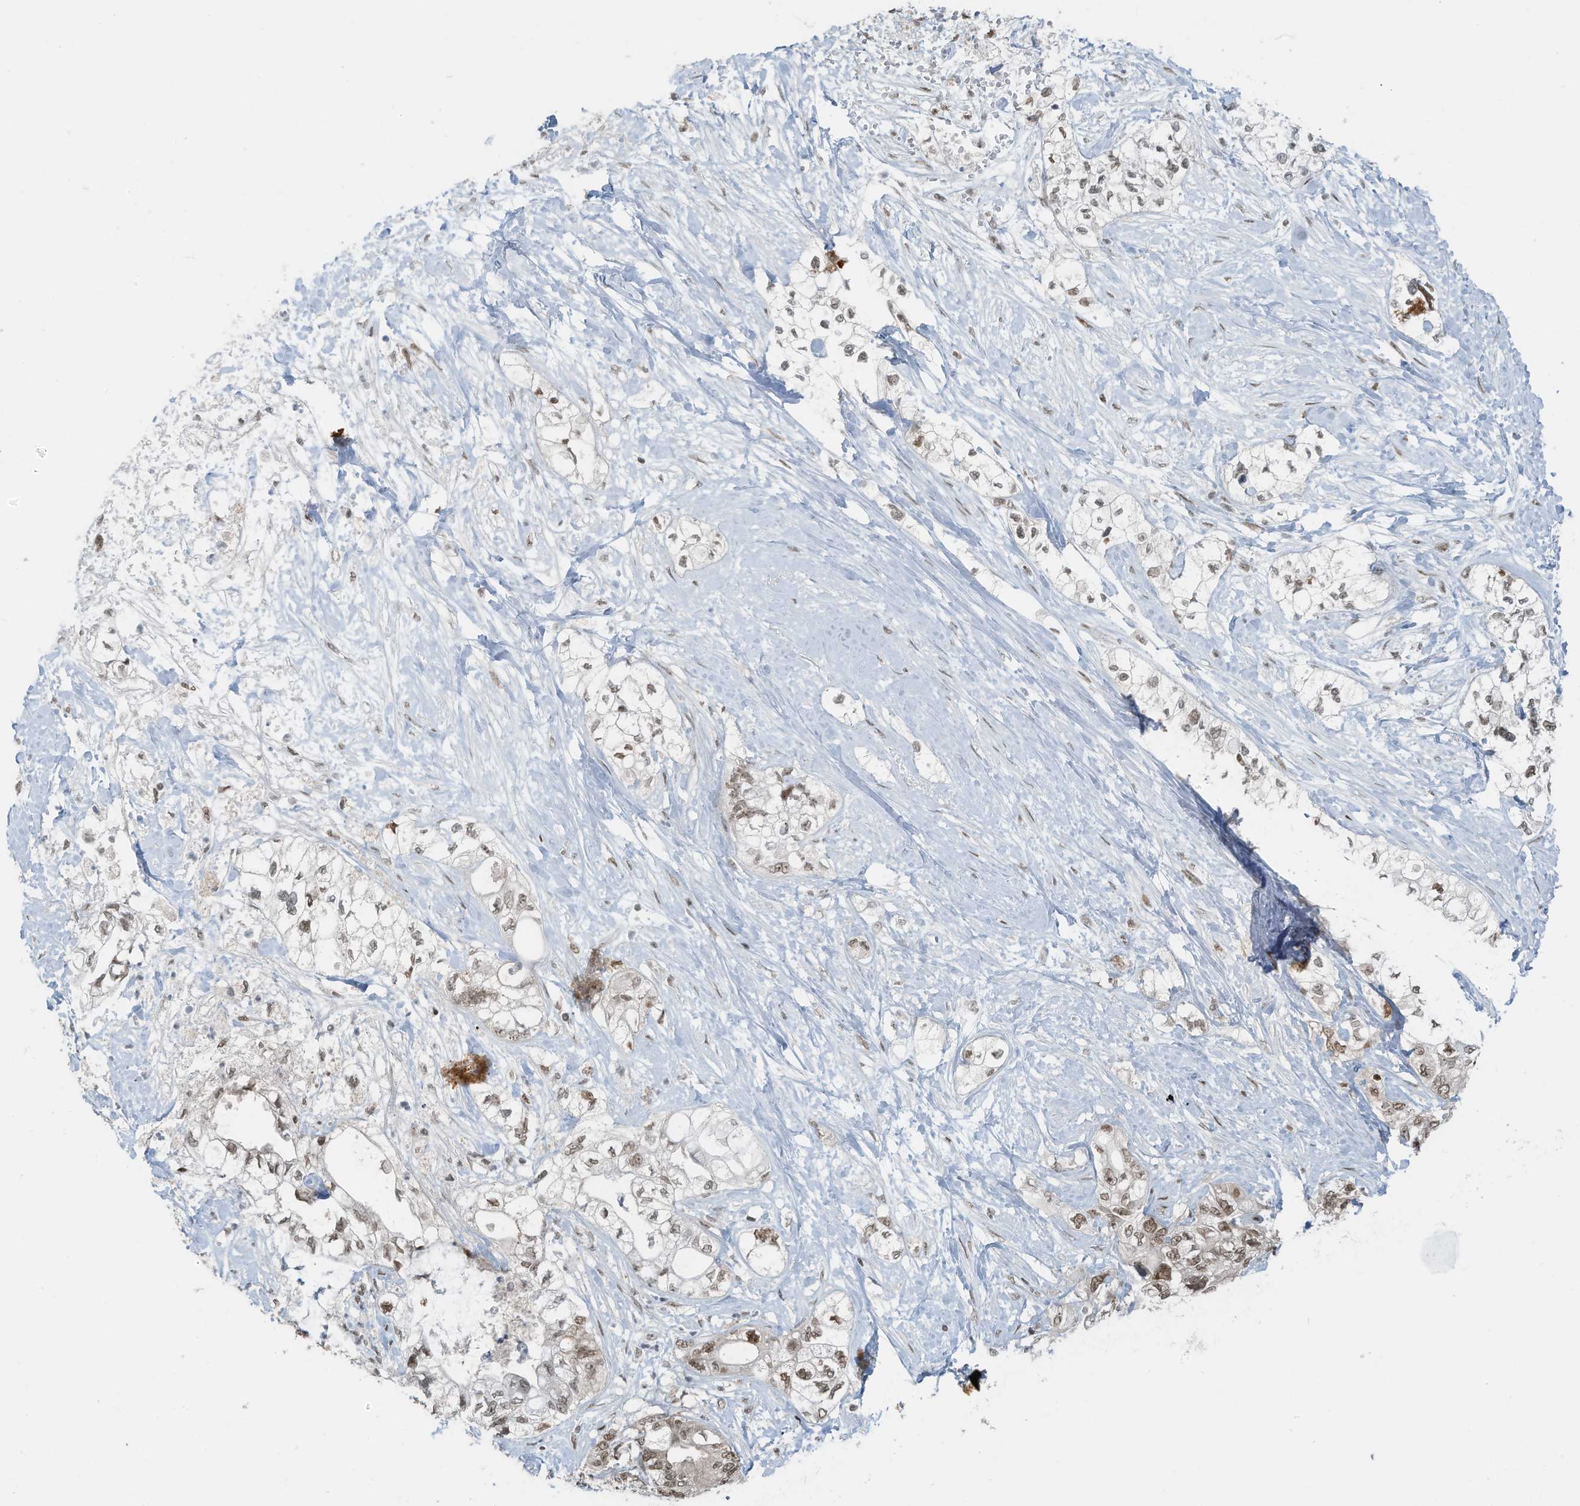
{"staining": {"intensity": "weak", "quantity": ">75%", "location": "nuclear"}, "tissue": "pancreatic cancer", "cell_type": "Tumor cells", "image_type": "cancer", "snomed": [{"axis": "morphology", "description": "Adenocarcinoma, NOS"}, {"axis": "topography", "description": "Pancreas"}], "caption": "A photomicrograph of adenocarcinoma (pancreatic) stained for a protein exhibits weak nuclear brown staining in tumor cells.", "gene": "PCNP", "patient": {"sex": "male", "age": 70}}